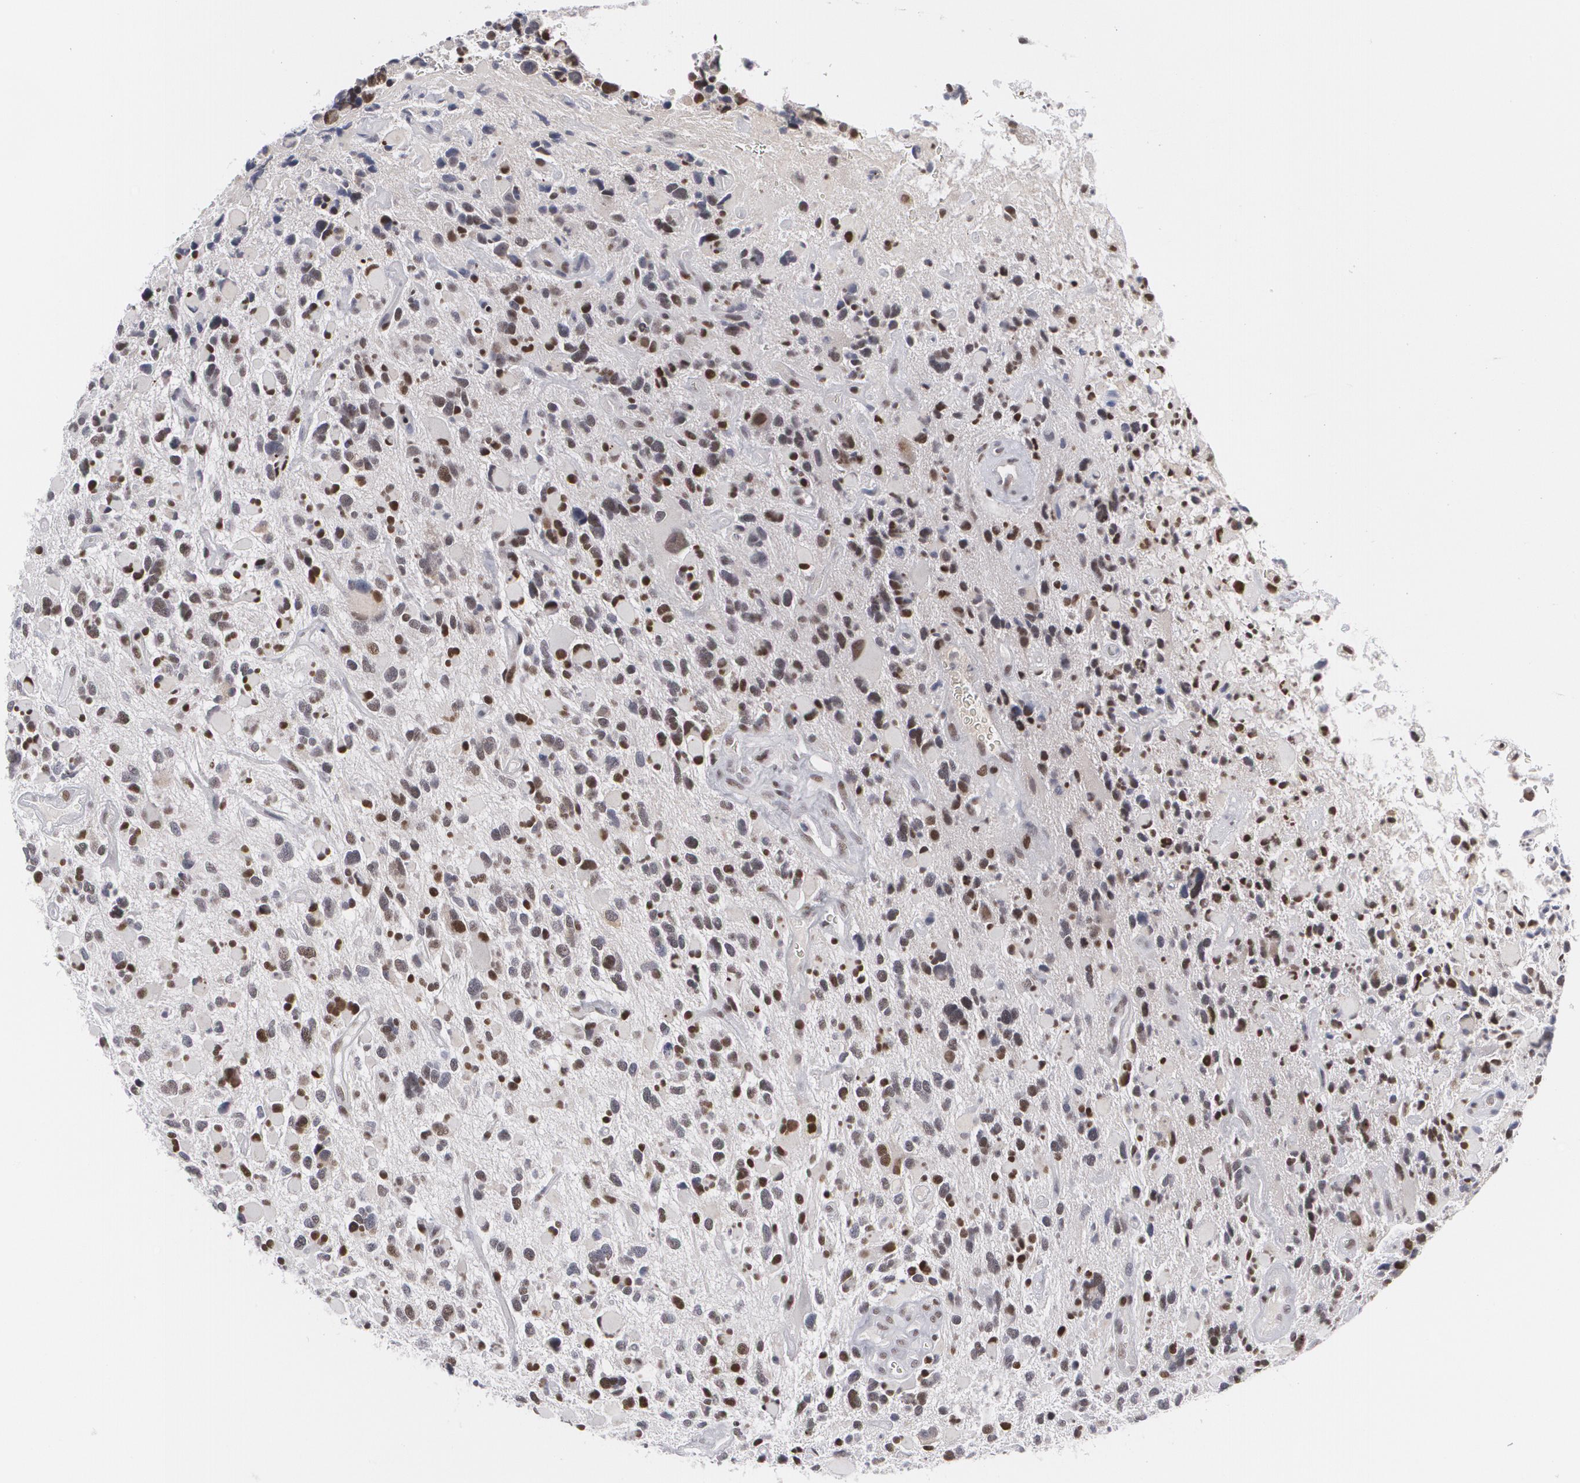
{"staining": {"intensity": "strong", "quantity": "25%-75%", "location": "nuclear"}, "tissue": "glioma", "cell_type": "Tumor cells", "image_type": "cancer", "snomed": [{"axis": "morphology", "description": "Glioma, malignant, High grade"}, {"axis": "topography", "description": "Brain"}], "caption": "The immunohistochemical stain highlights strong nuclear staining in tumor cells of glioma tissue. Immunohistochemistry stains the protein of interest in brown and the nuclei are stained blue.", "gene": "MCL1", "patient": {"sex": "female", "age": 37}}